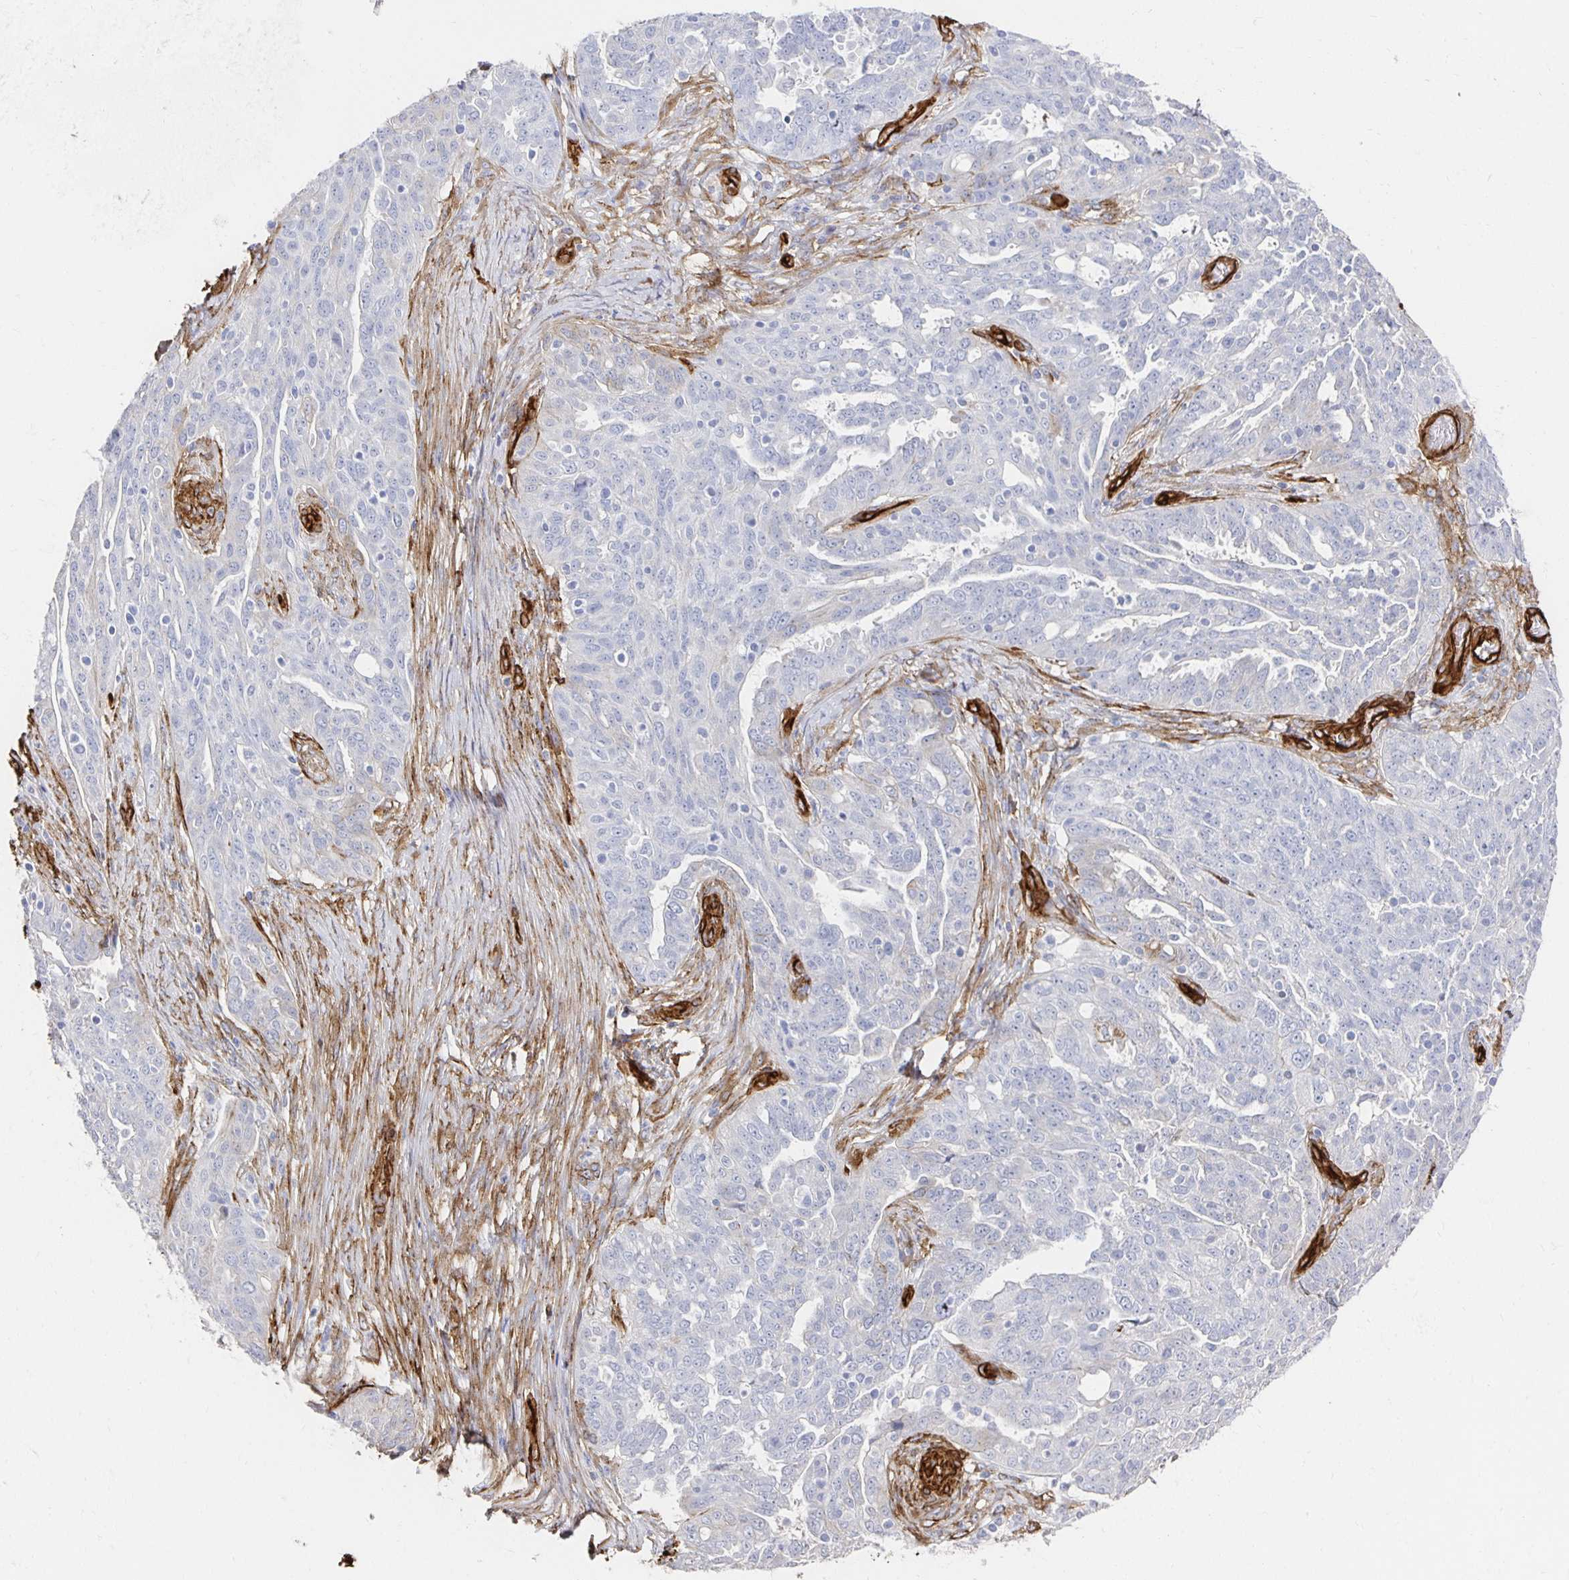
{"staining": {"intensity": "negative", "quantity": "none", "location": "none"}, "tissue": "ovarian cancer", "cell_type": "Tumor cells", "image_type": "cancer", "snomed": [{"axis": "morphology", "description": "Cystadenocarcinoma, serous, NOS"}, {"axis": "topography", "description": "Ovary"}], "caption": "Human ovarian cancer (serous cystadenocarcinoma) stained for a protein using IHC displays no expression in tumor cells.", "gene": "VIPR2", "patient": {"sex": "female", "age": 67}}